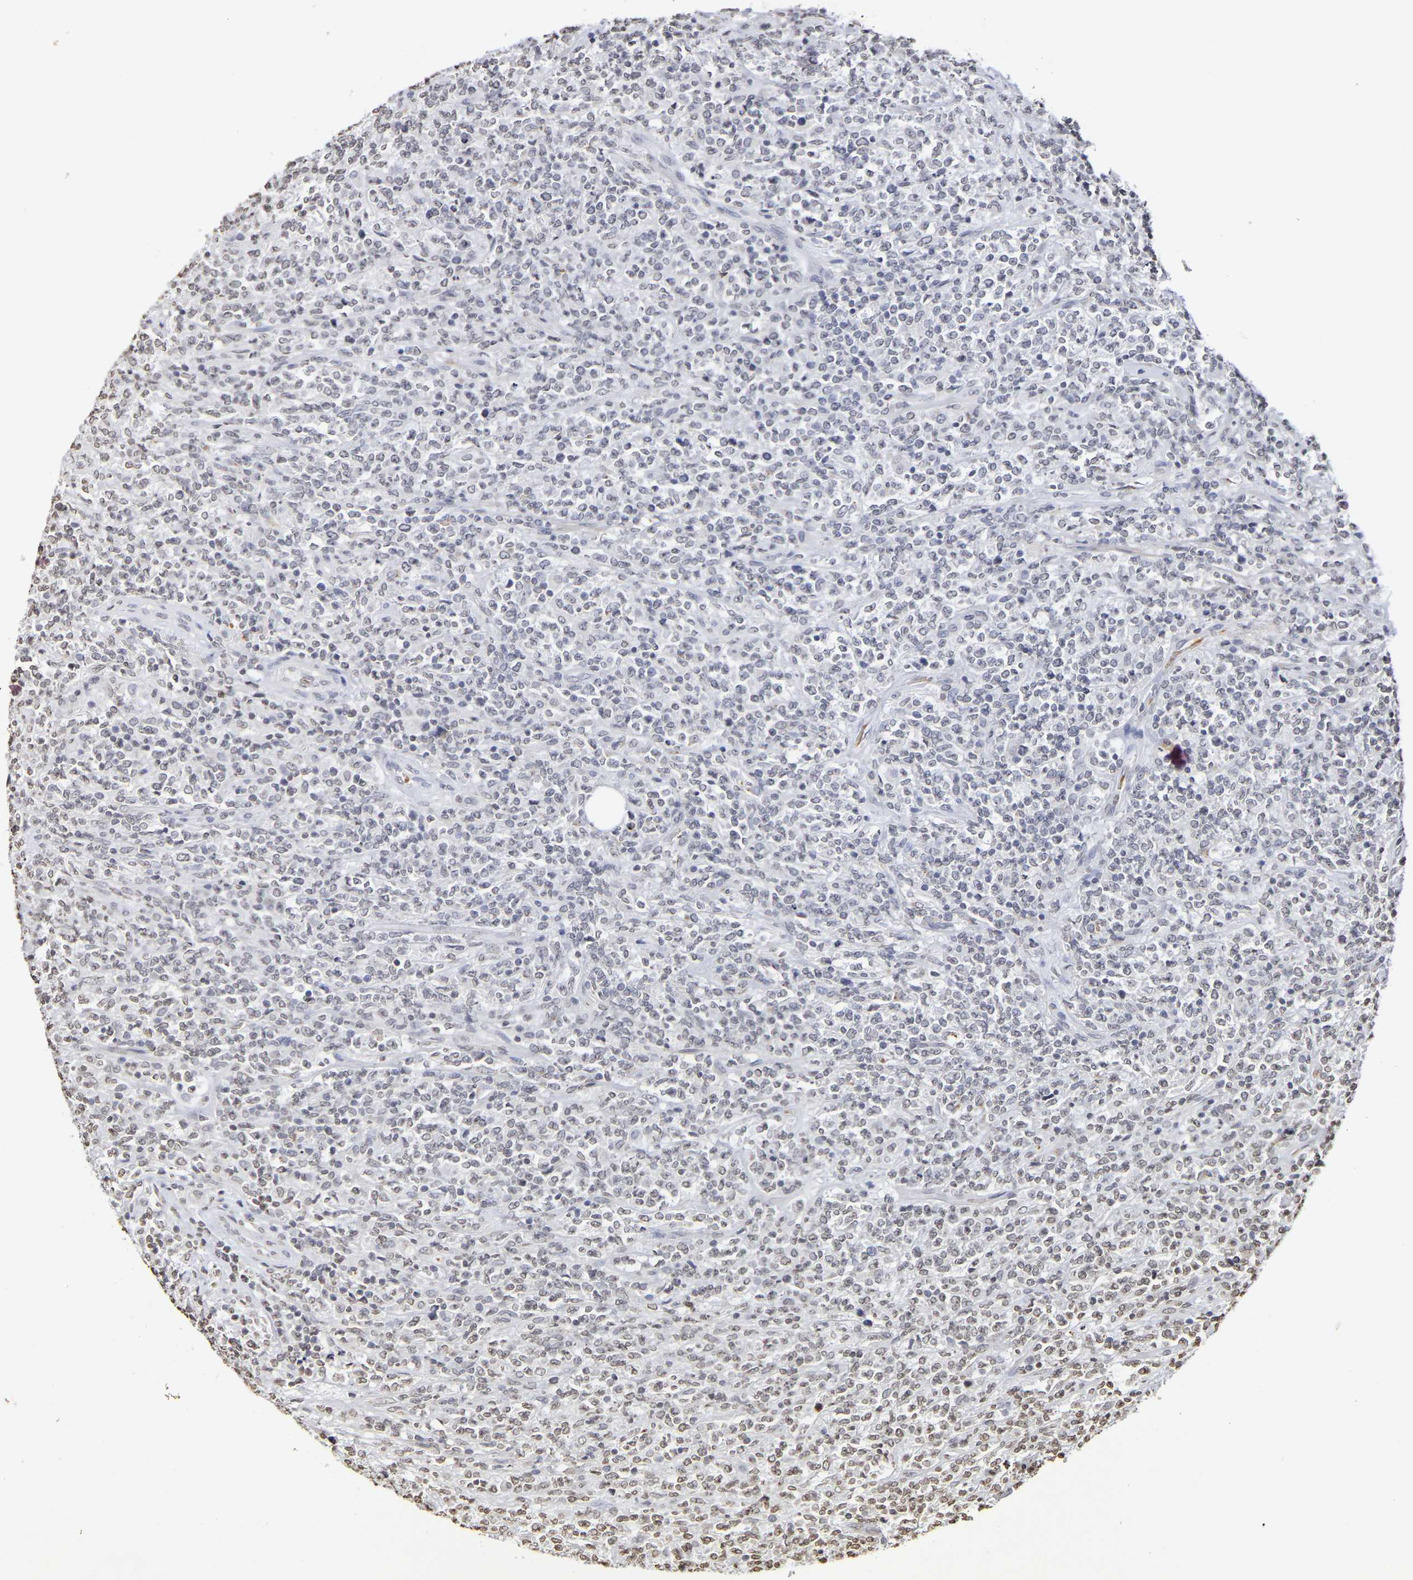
{"staining": {"intensity": "weak", "quantity": "<25%", "location": "nuclear"}, "tissue": "lymphoma", "cell_type": "Tumor cells", "image_type": "cancer", "snomed": [{"axis": "morphology", "description": "Malignant lymphoma, non-Hodgkin's type, High grade"}, {"axis": "topography", "description": "Soft tissue"}], "caption": "Immunohistochemistry micrograph of neoplastic tissue: lymphoma stained with DAB displays no significant protein positivity in tumor cells.", "gene": "ATF4", "patient": {"sex": "male", "age": 18}}